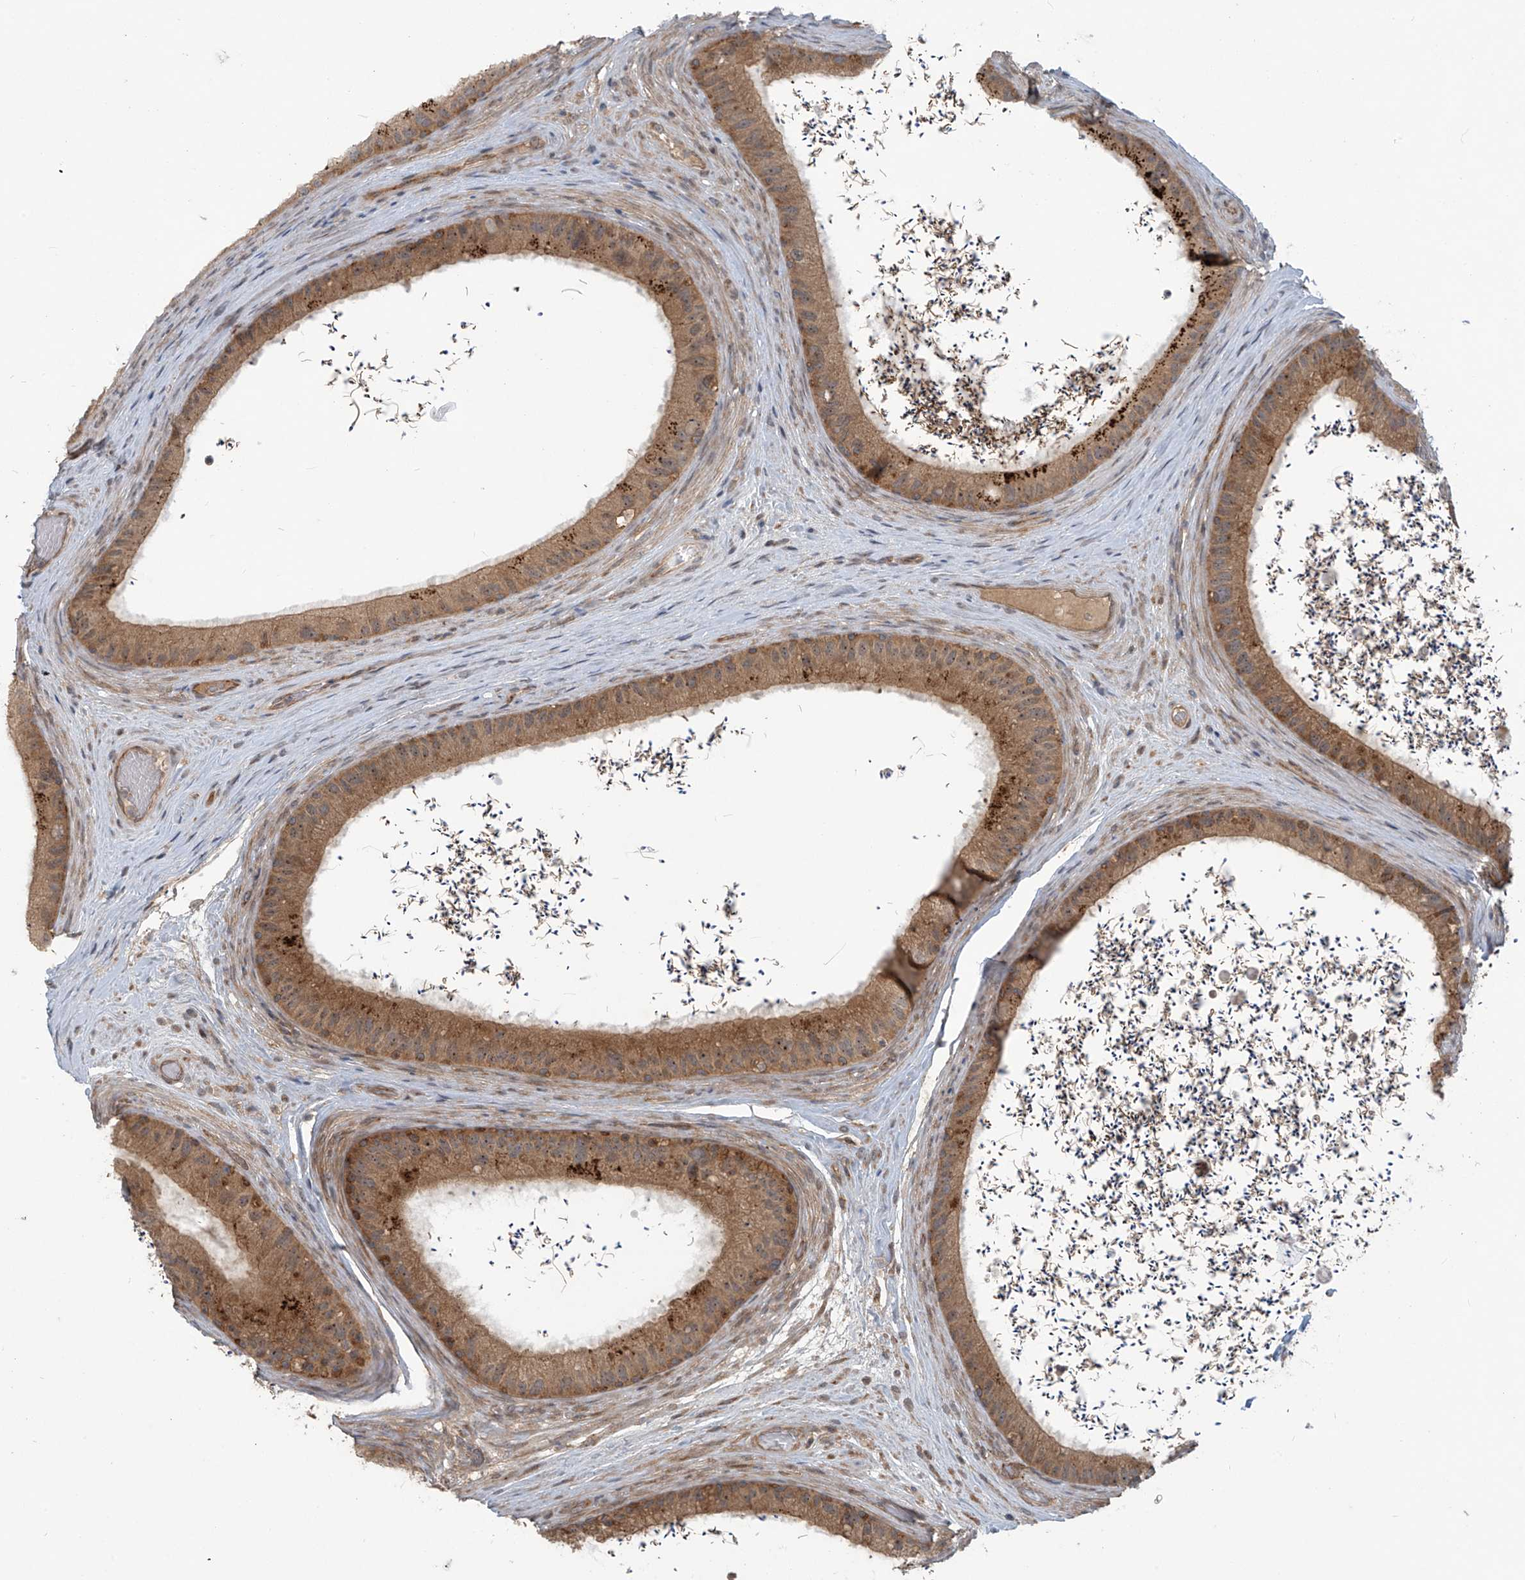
{"staining": {"intensity": "moderate", "quantity": ">75%", "location": "cytoplasmic/membranous"}, "tissue": "epididymis", "cell_type": "Glandular cells", "image_type": "normal", "snomed": [{"axis": "morphology", "description": "Normal tissue, NOS"}, {"axis": "topography", "description": "Epididymis, spermatic cord, NOS"}], "caption": "Protein expression analysis of normal human epididymis reveals moderate cytoplasmic/membranous expression in about >75% of glandular cells.", "gene": "KATNIP", "patient": {"sex": "male", "age": 50}}